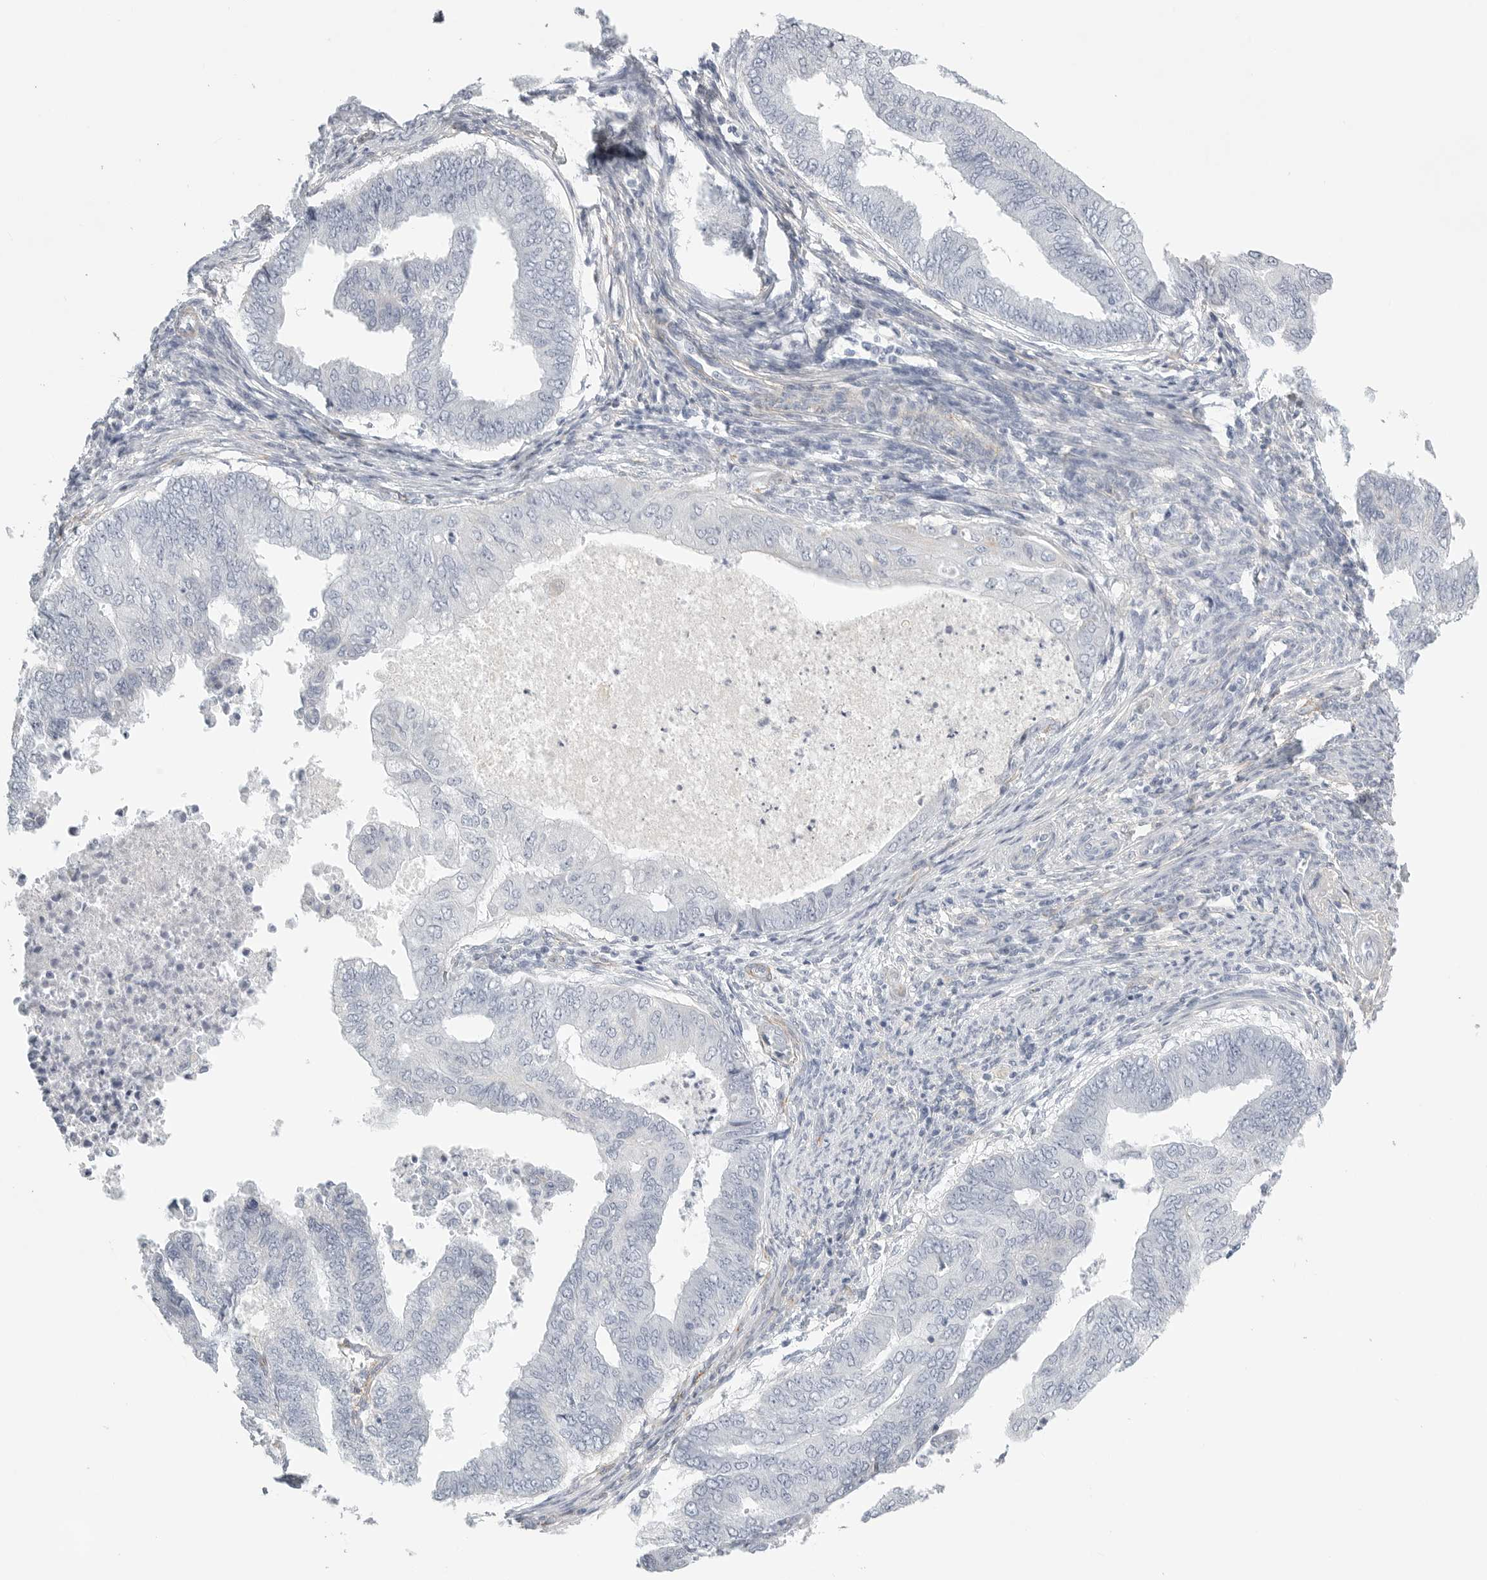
{"staining": {"intensity": "negative", "quantity": "none", "location": "none"}, "tissue": "endometrial cancer", "cell_type": "Tumor cells", "image_type": "cancer", "snomed": [{"axis": "morphology", "description": "Polyp, NOS"}, {"axis": "morphology", "description": "Adenocarcinoma, NOS"}, {"axis": "morphology", "description": "Adenoma, NOS"}, {"axis": "topography", "description": "Endometrium"}], "caption": "Immunohistochemical staining of endometrial polyp reveals no significant positivity in tumor cells. The staining is performed using DAB brown chromogen with nuclei counter-stained in using hematoxylin.", "gene": "TNR", "patient": {"sex": "female", "age": 79}}